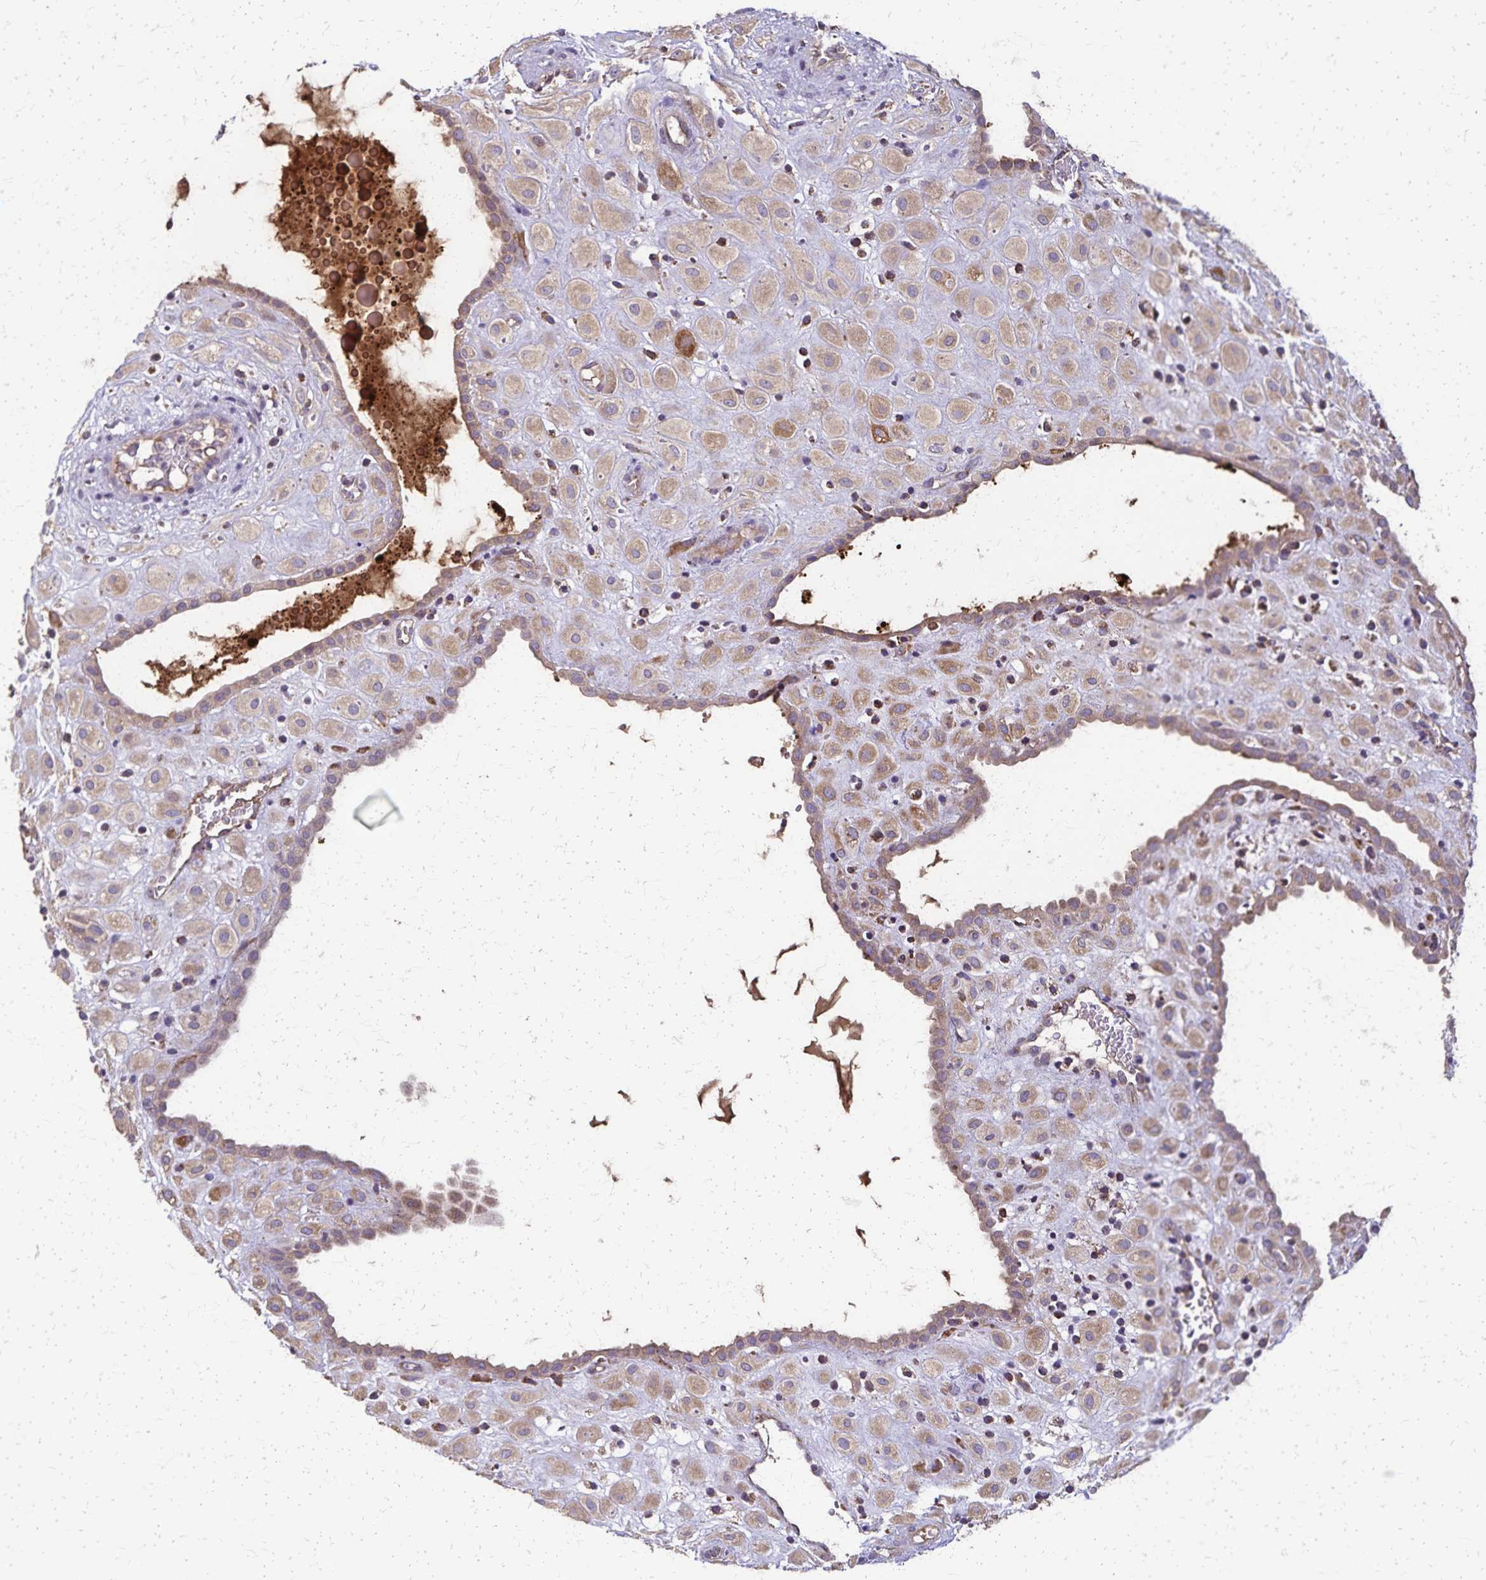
{"staining": {"intensity": "moderate", "quantity": ">75%", "location": "cytoplasmic/membranous"}, "tissue": "placenta", "cell_type": "Decidual cells", "image_type": "normal", "snomed": [{"axis": "morphology", "description": "Normal tissue, NOS"}, {"axis": "topography", "description": "Placenta"}], "caption": "There is medium levels of moderate cytoplasmic/membranous positivity in decidual cells of unremarkable placenta, as demonstrated by immunohistochemical staining (brown color).", "gene": "RNF10", "patient": {"sex": "female", "age": 24}}